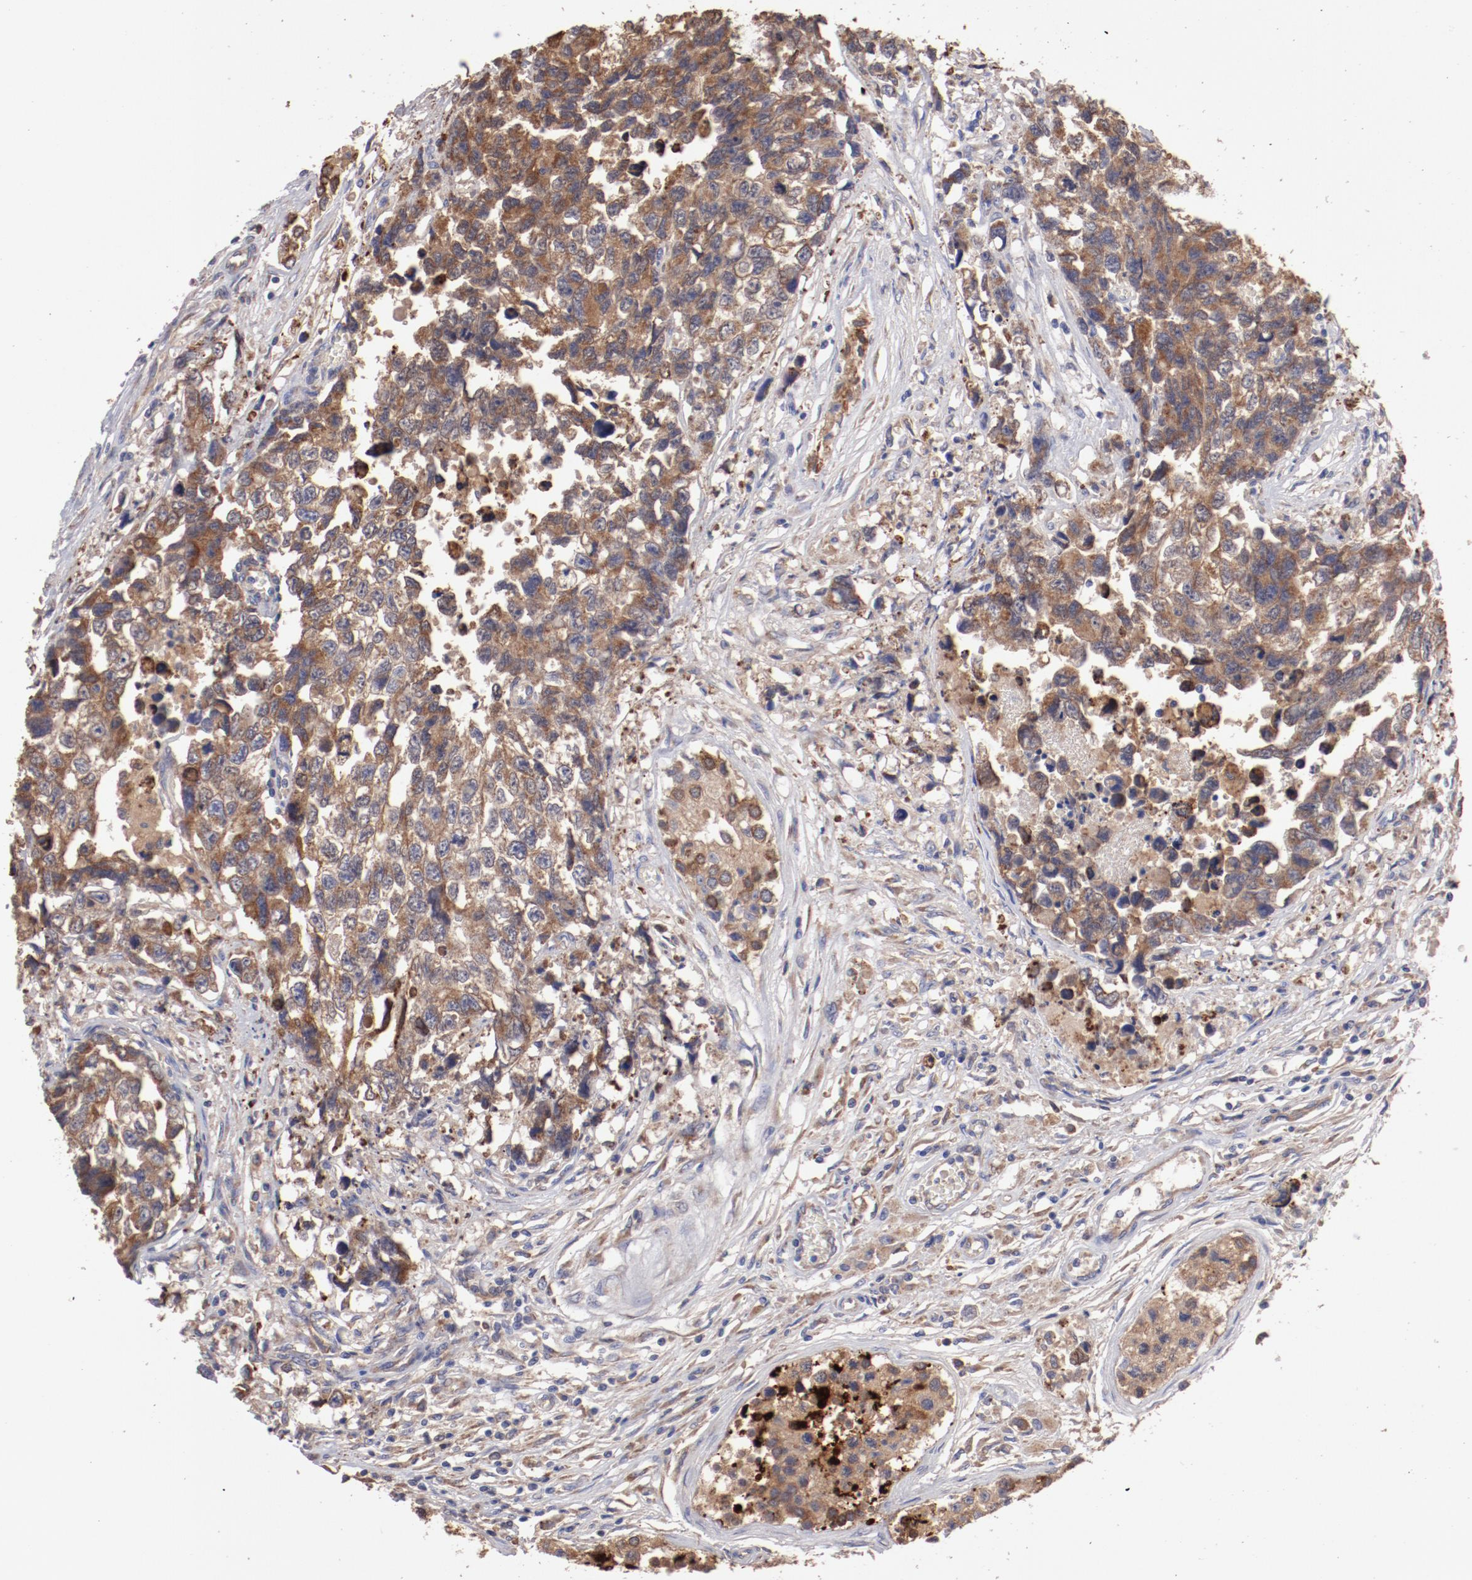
{"staining": {"intensity": "moderate", "quantity": ">75%", "location": "cytoplasmic/membranous"}, "tissue": "testis cancer", "cell_type": "Tumor cells", "image_type": "cancer", "snomed": [{"axis": "morphology", "description": "Carcinoma, Embryonal, NOS"}, {"axis": "topography", "description": "Testis"}], "caption": "Protein analysis of testis cancer tissue reveals moderate cytoplasmic/membranous positivity in about >75% of tumor cells. (Stains: DAB in brown, nuclei in blue, Microscopy: brightfield microscopy at high magnification).", "gene": "NFKBIE", "patient": {"sex": "male", "age": 31}}